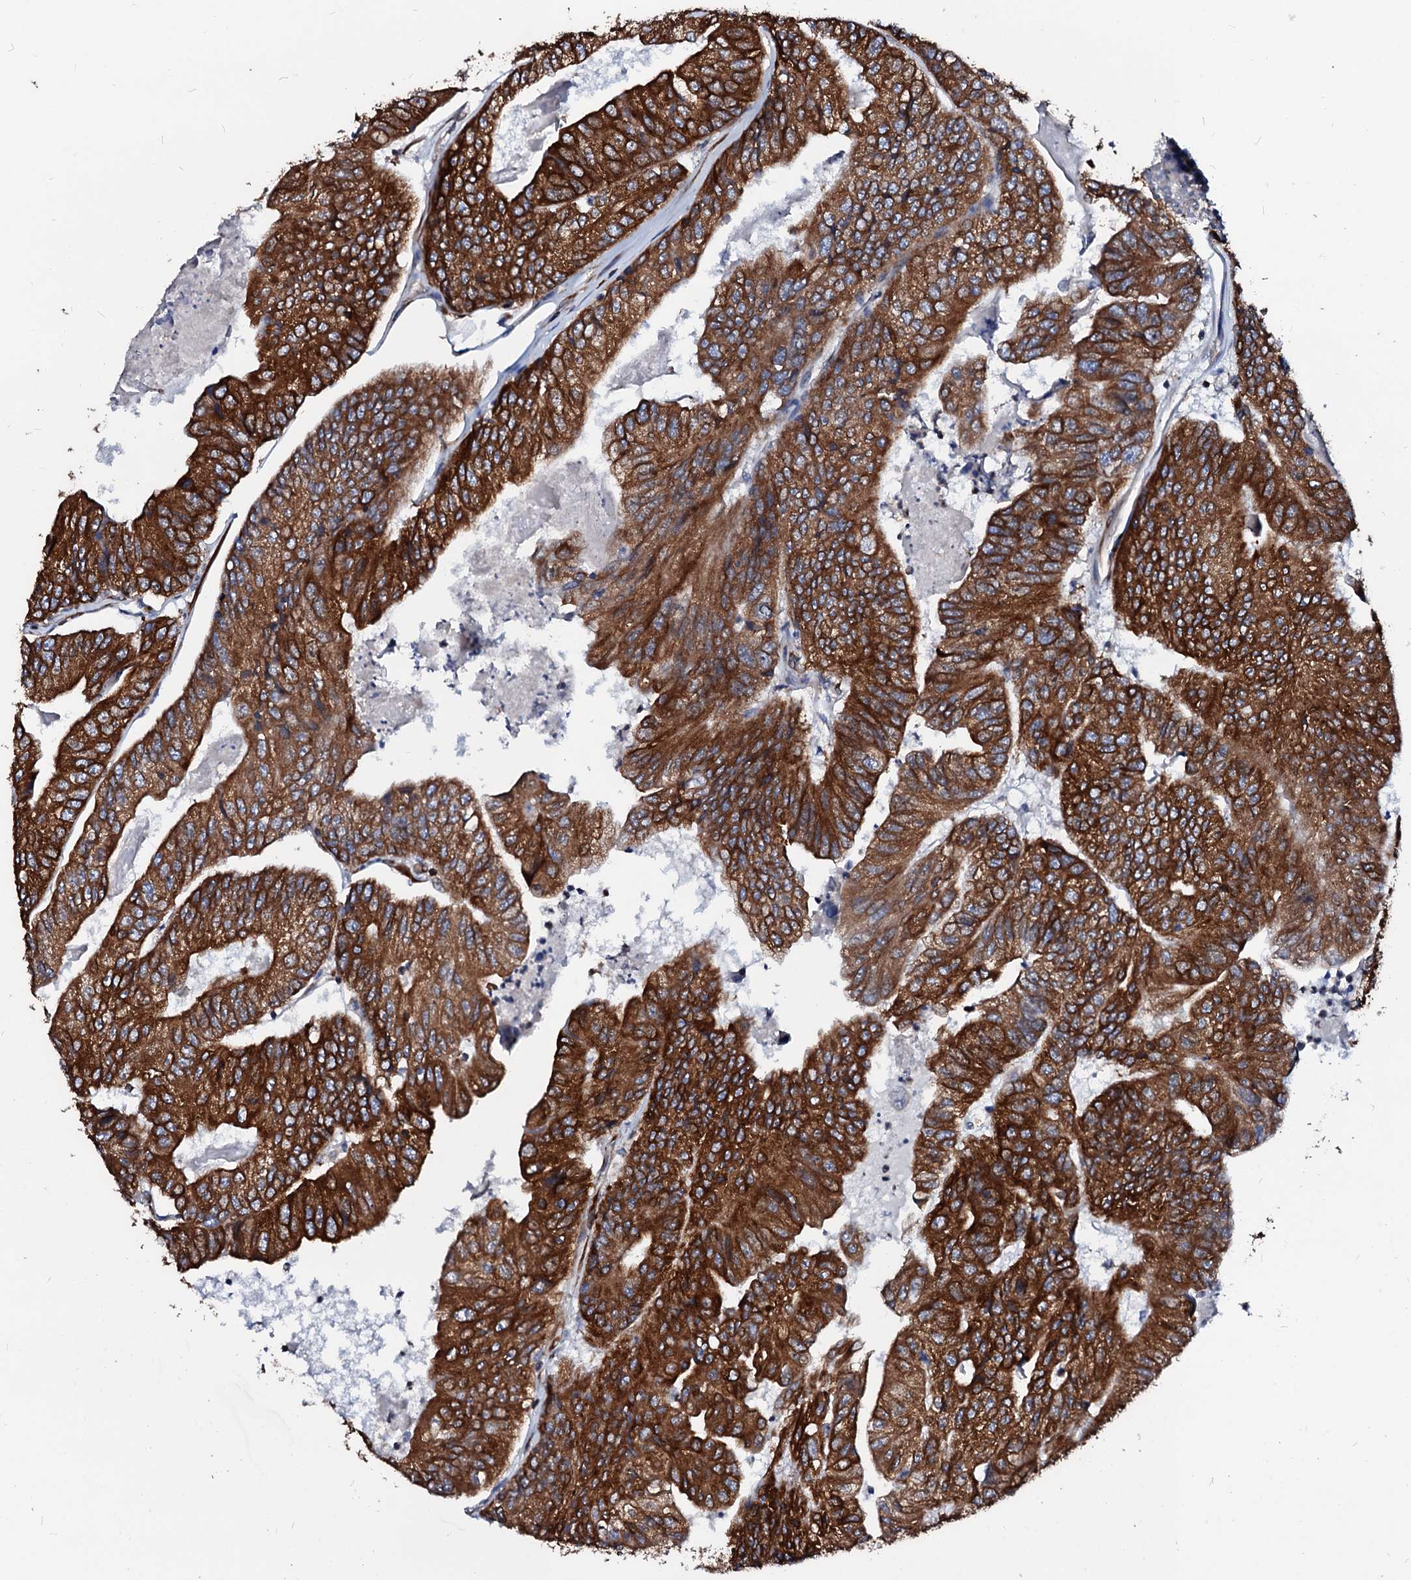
{"staining": {"intensity": "strong", "quantity": ">75%", "location": "cytoplasmic/membranous"}, "tissue": "colorectal cancer", "cell_type": "Tumor cells", "image_type": "cancer", "snomed": [{"axis": "morphology", "description": "Adenocarcinoma, NOS"}, {"axis": "topography", "description": "Colon"}], "caption": "High-power microscopy captured an immunohistochemistry (IHC) histopathology image of colorectal cancer (adenocarcinoma), revealing strong cytoplasmic/membranous staining in approximately >75% of tumor cells.", "gene": "DERL1", "patient": {"sex": "female", "age": 67}}